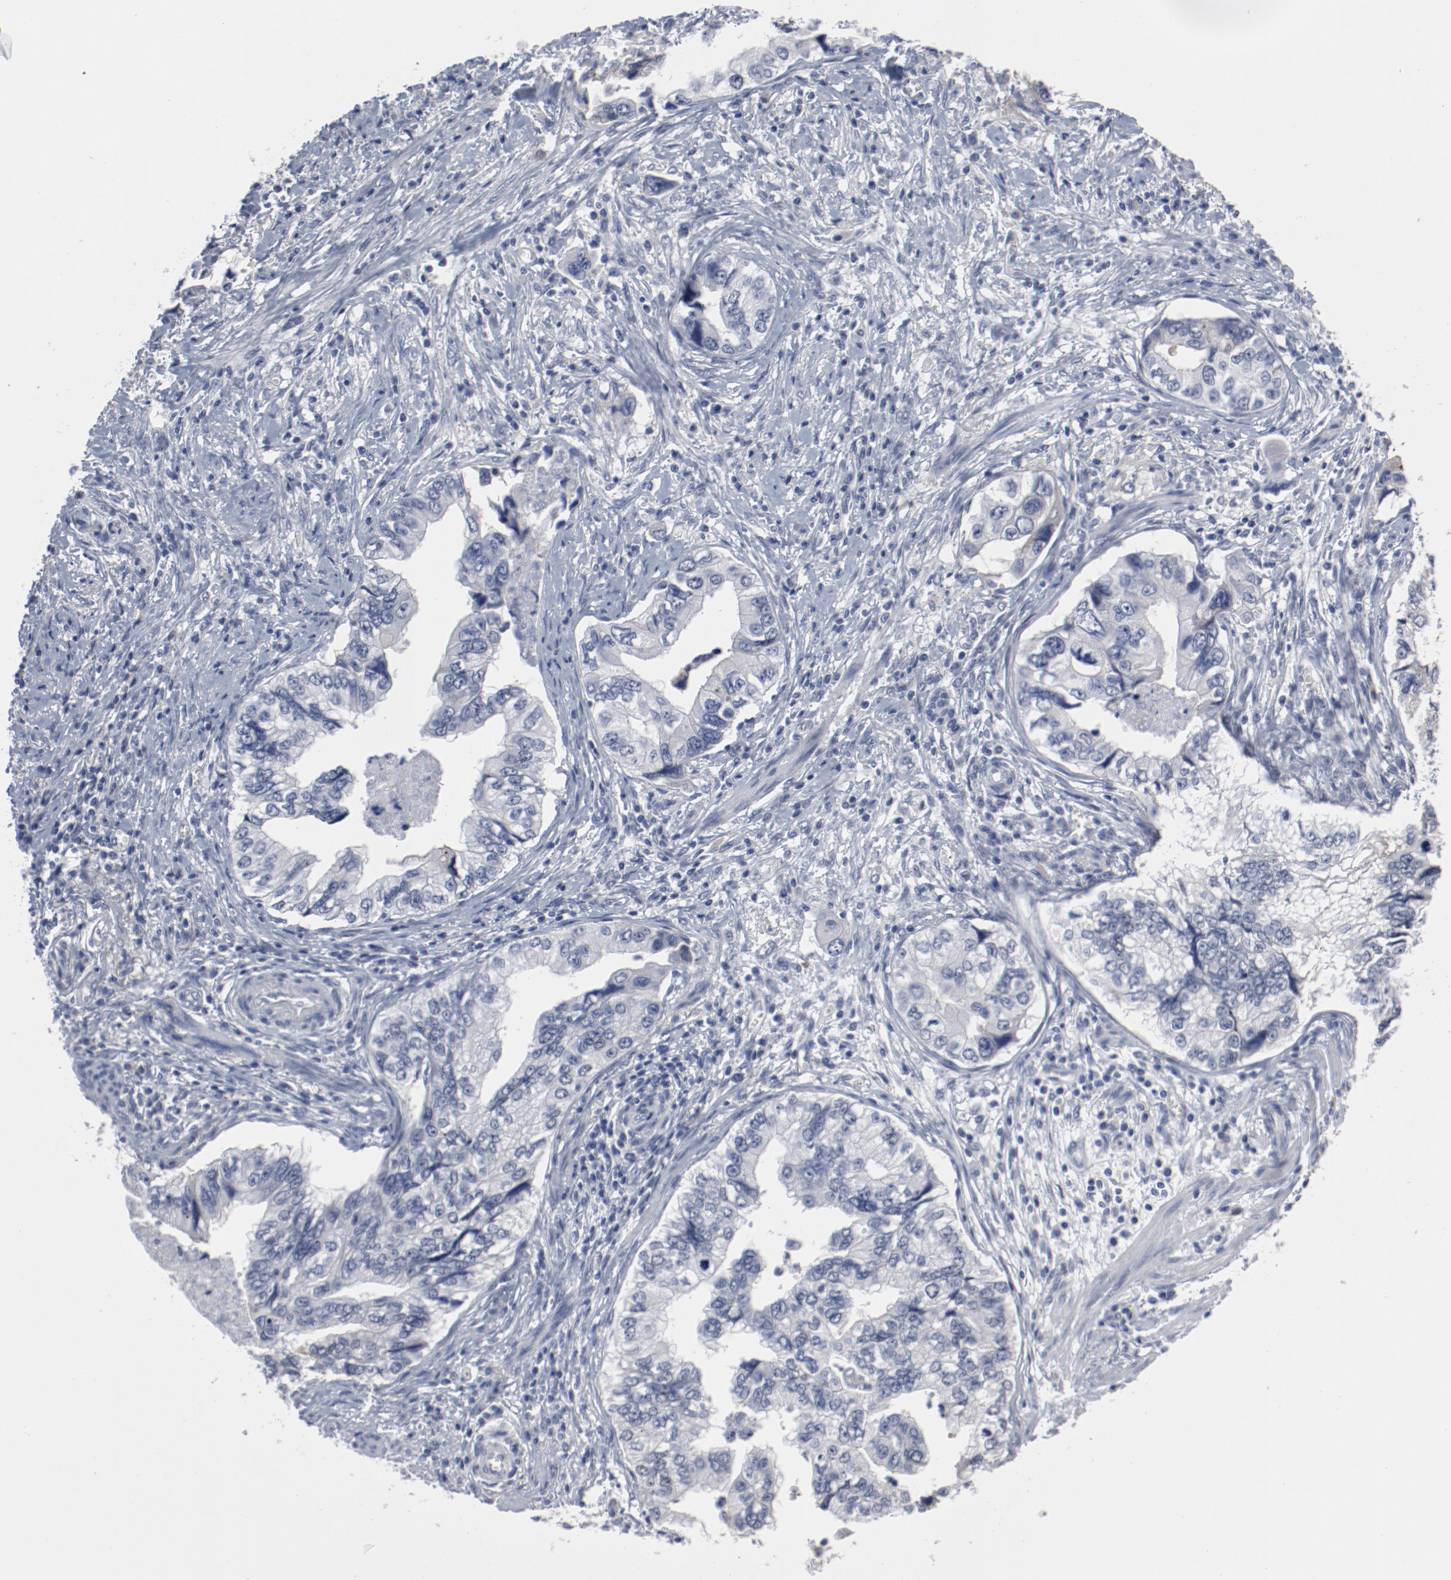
{"staining": {"intensity": "negative", "quantity": "none", "location": "none"}, "tissue": "stomach cancer", "cell_type": "Tumor cells", "image_type": "cancer", "snomed": [{"axis": "morphology", "description": "Adenocarcinoma, NOS"}, {"axis": "topography", "description": "Pancreas"}, {"axis": "topography", "description": "Stomach, upper"}], "caption": "High magnification brightfield microscopy of adenocarcinoma (stomach) stained with DAB (brown) and counterstained with hematoxylin (blue): tumor cells show no significant positivity.", "gene": "ANKLE2", "patient": {"sex": "male", "age": 77}}